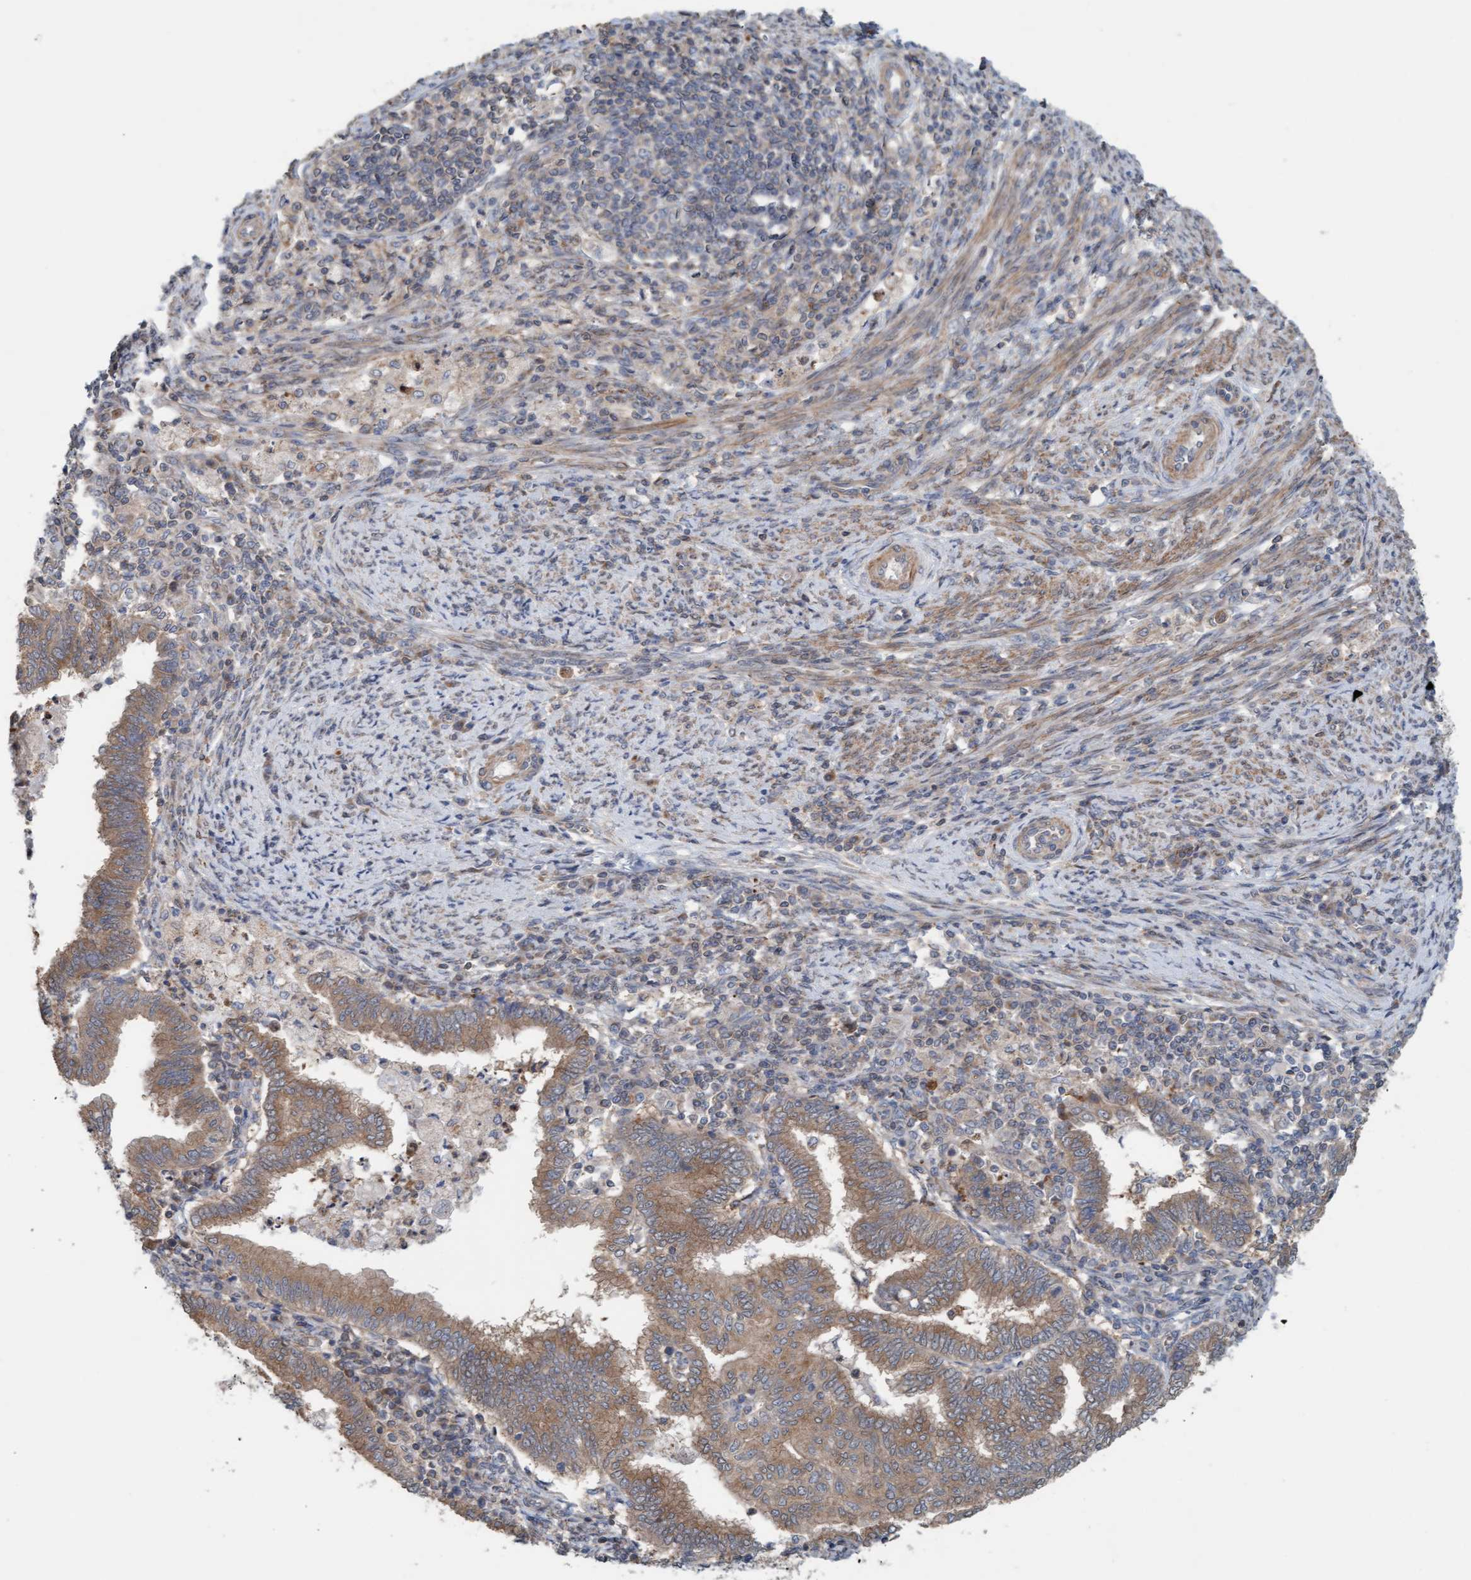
{"staining": {"intensity": "moderate", "quantity": ">75%", "location": "cytoplasmic/membranous"}, "tissue": "endometrial cancer", "cell_type": "Tumor cells", "image_type": "cancer", "snomed": [{"axis": "morphology", "description": "Polyp, NOS"}, {"axis": "morphology", "description": "Adenocarcinoma, NOS"}, {"axis": "morphology", "description": "Adenoma, NOS"}, {"axis": "topography", "description": "Endometrium"}], "caption": "Tumor cells demonstrate medium levels of moderate cytoplasmic/membranous expression in approximately >75% of cells in endometrial cancer (adenocarcinoma).", "gene": "UBAP1", "patient": {"sex": "female", "age": 79}}